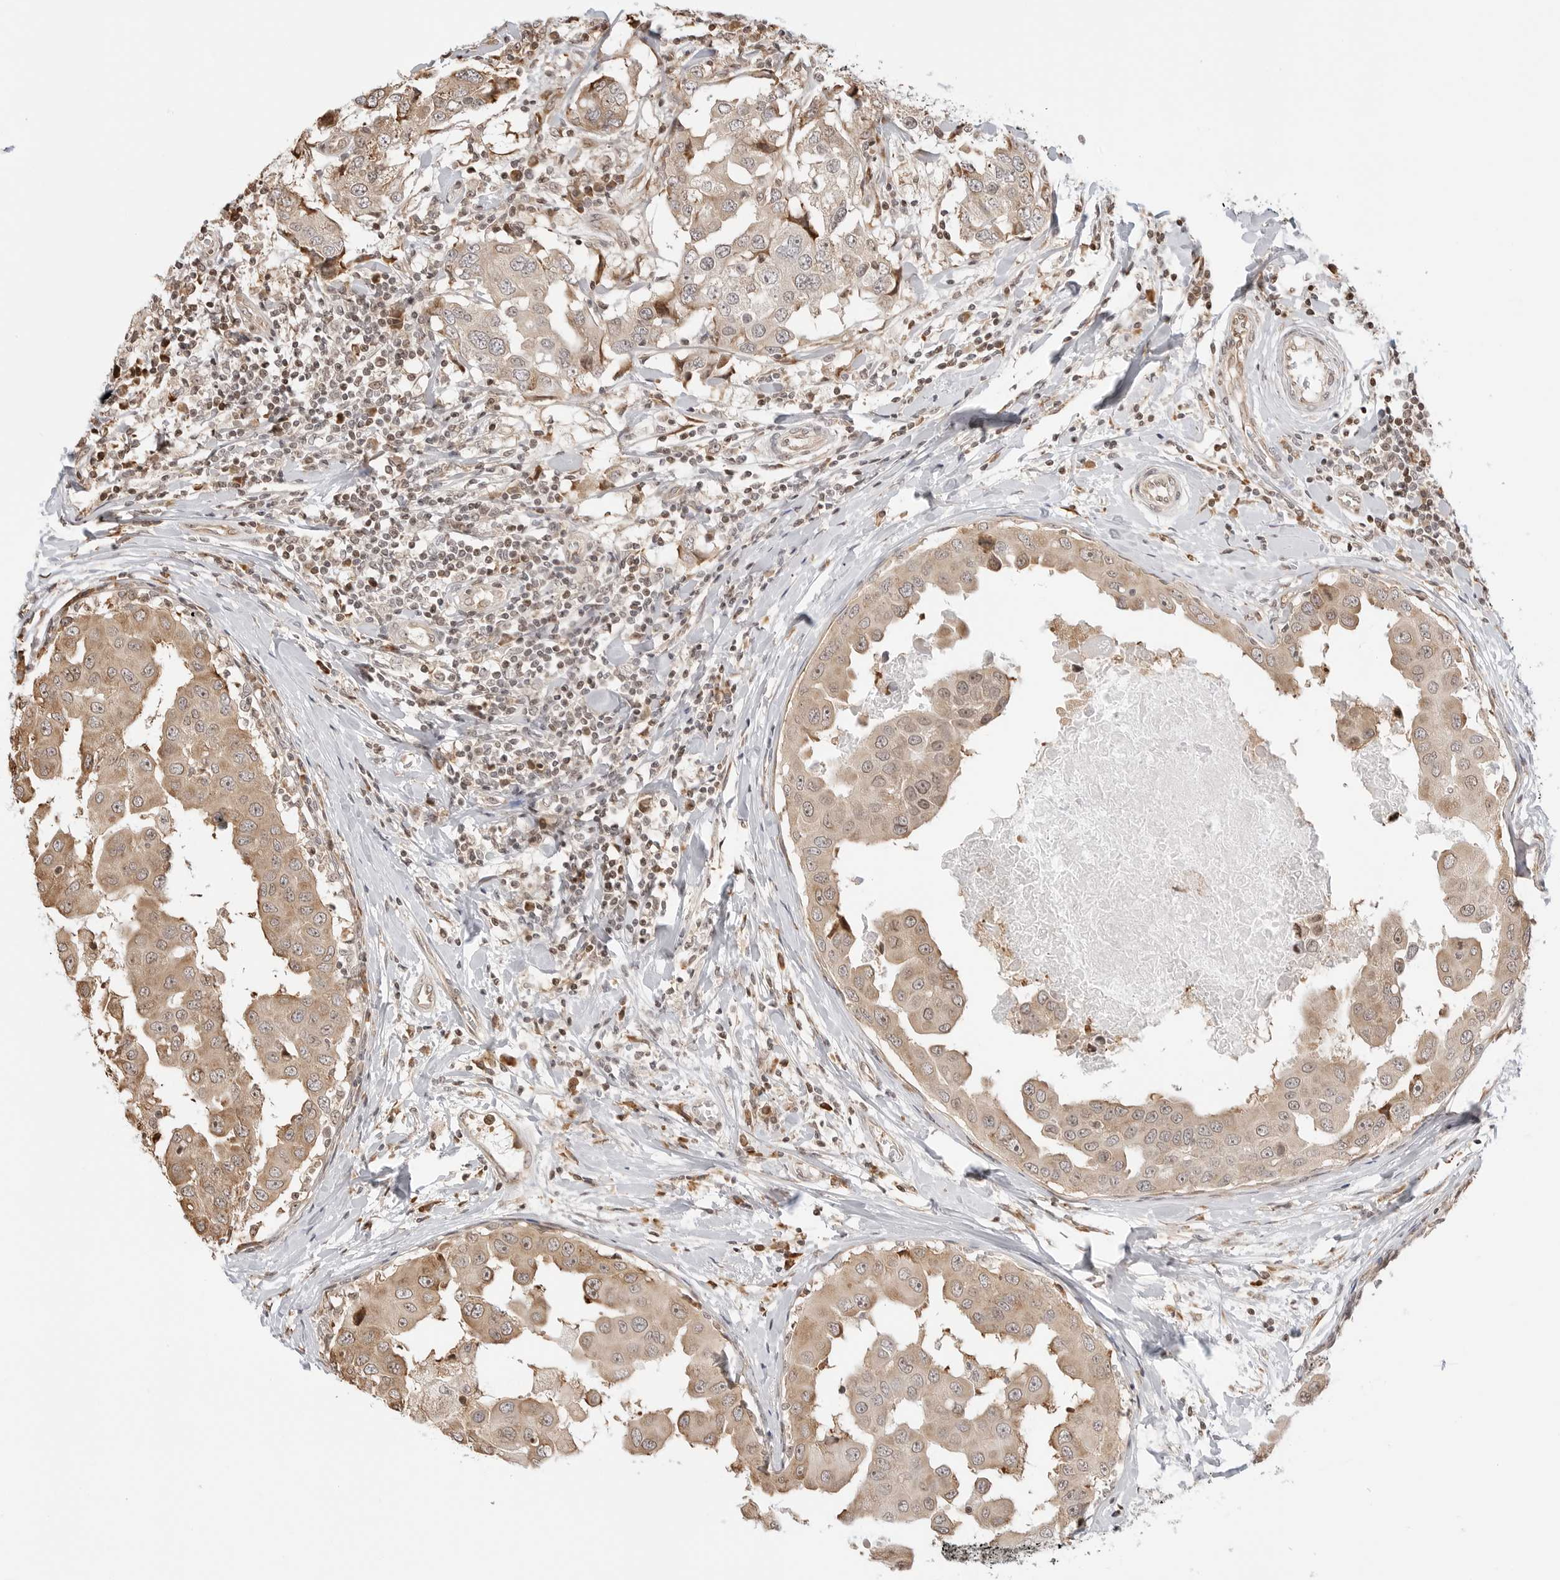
{"staining": {"intensity": "moderate", "quantity": ">75%", "location": "cytoplasmic/membranous,nuclear"}, "tissue": "breast cancer", "cell_type": "Tumor cells", "image_type": "cancer", "snomed": [{"axis": "morphology", "description": "Duct carcinoma"}, {"axis": "topography", "description": "Breast"}], "caption": "IHC histopathology image of neoplastic tissue: breast infiltrating ductal carcinoma stained using immunohistochemistry (IHC) exhibits medium levels of moderate protein expression localized specifically in the cytoplasmic/membranous and nuclear of tumor cells, appearing as a cytoplasmic/membranous and nuclear brown color.", "gene": "FKBP14", "patient": {"sex": "female", "age": 27}}